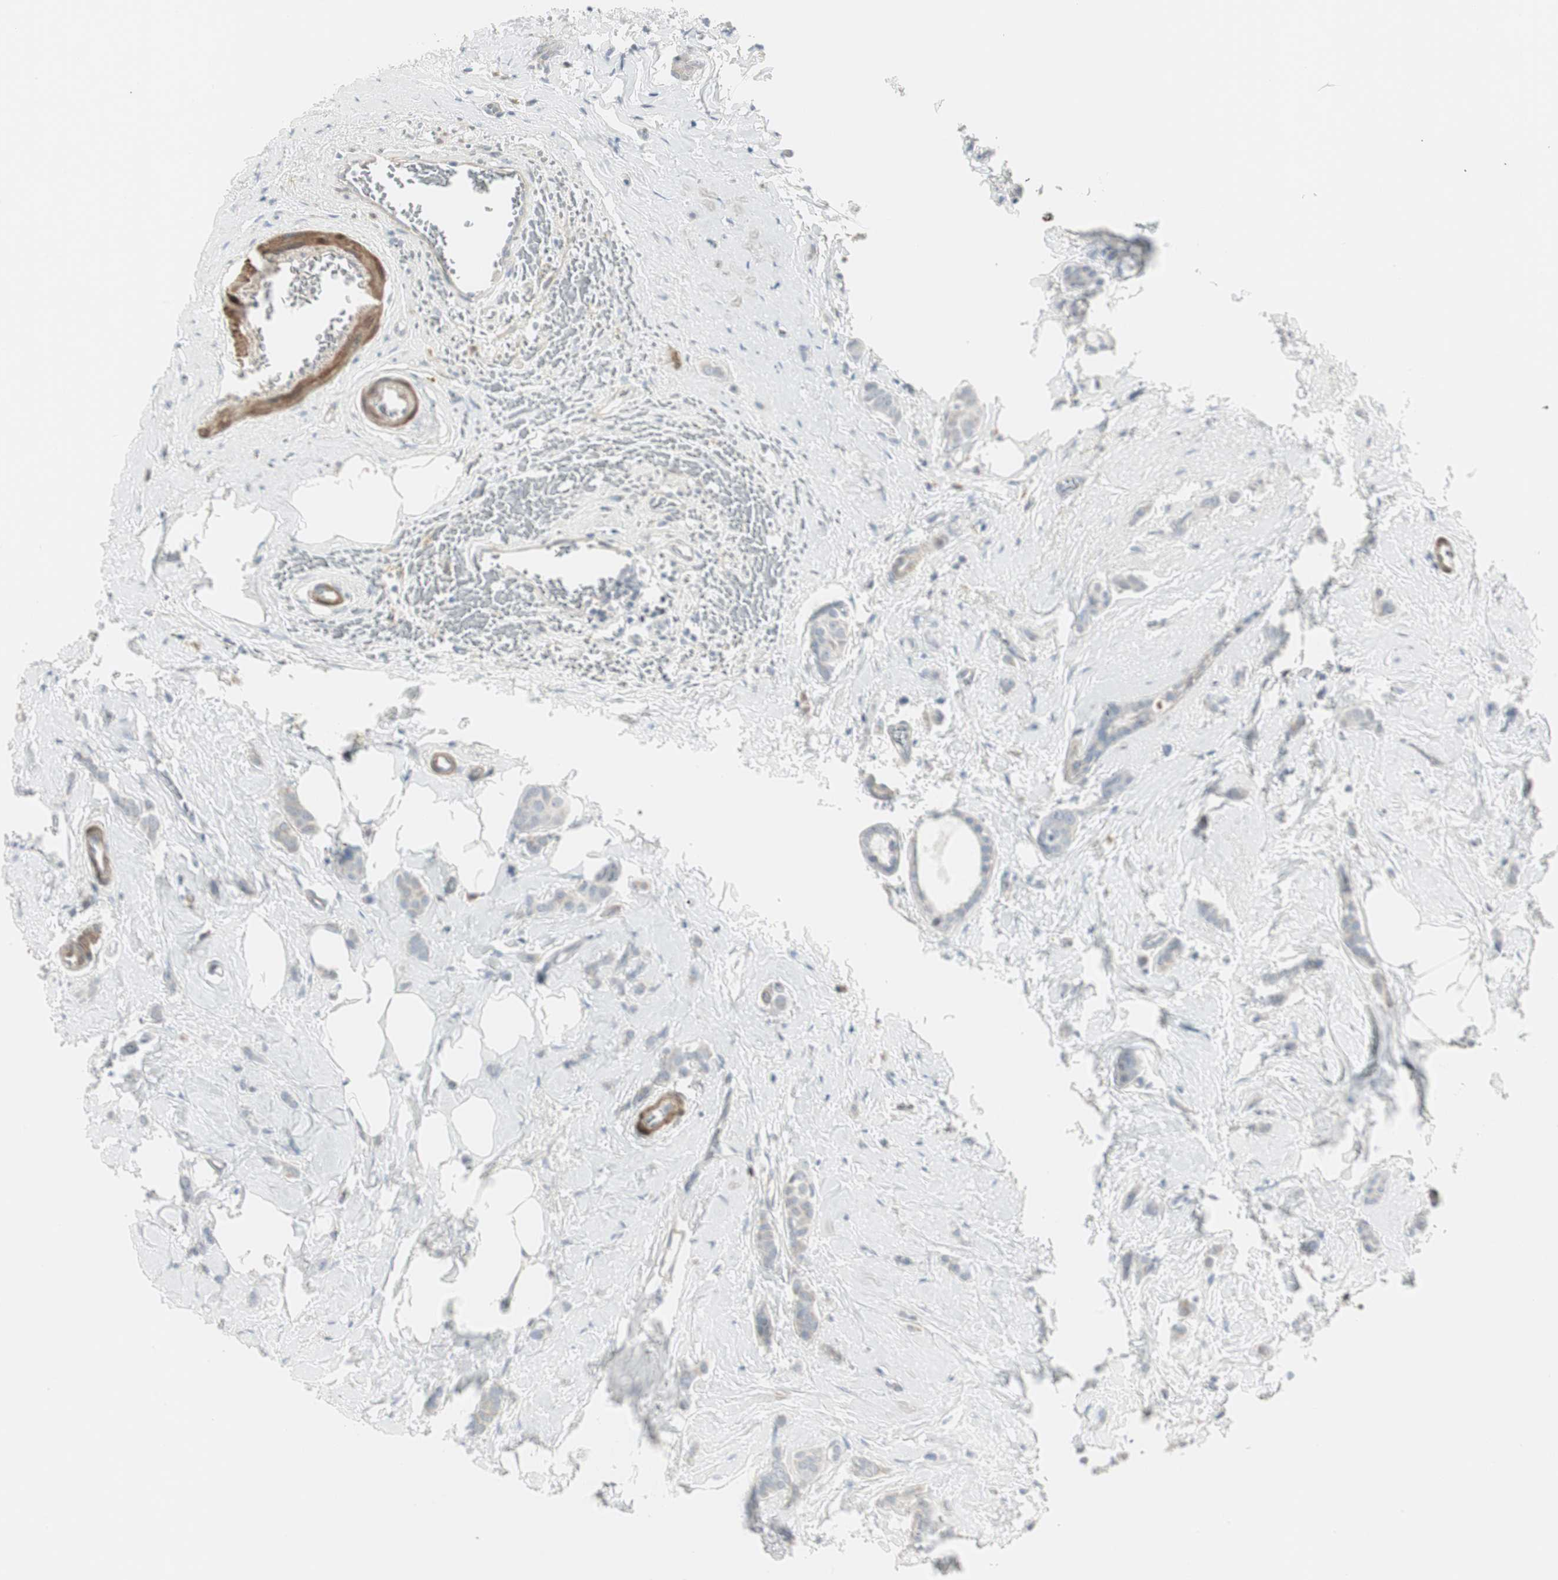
{"staining": {"intensity": "negative", "quantity": "none", "location": "none"}, "tissue": "breast cancer", "cell_type": "Tumor cells", "image_type": "cancer", "snomed": [{"axis": "morphology", "description": "Lobular carcinoma"}, {"axis": "topography", "description": "Breast"}], "caption": "Tumor cells are negative for protein expression in human breast lobular carcinoma.", "gene": "DMPK", "patient": {"sex": "female", "age": 60}}